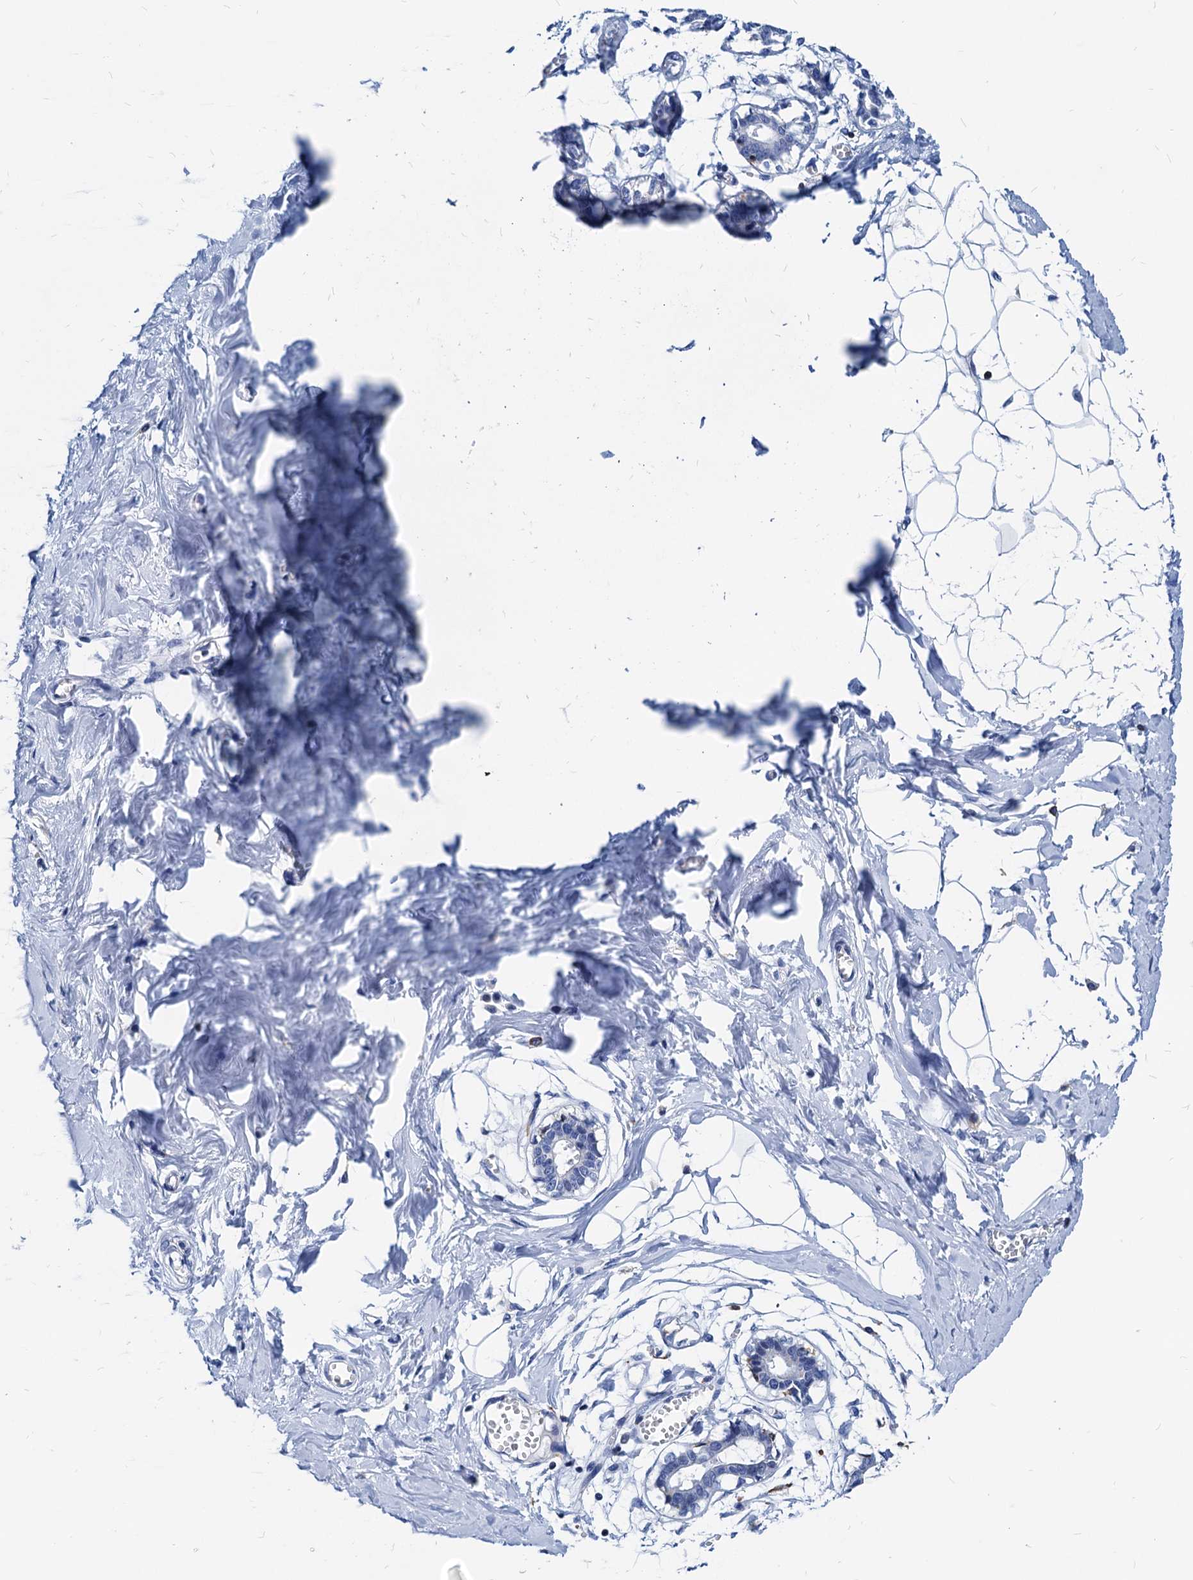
{"staining": {"intensity": "negative", "quantity": "none", "location": "none"}, "tissue": "breast", "cell_type": "Adipocytes", "image_type": "normal", "snomed": [{"axis": "morphology", "description": "Normal tissue, NOS"}, {"axis": "topography", "description": "Breast"}], "caption": "DAB (3,3'-diaminobenzidine) immunohistochemical staining of benign breast reveals no significant positivity in adipocytes. The staining was performed using DAB (3,3'-diaminobenzidine) to visualize the protein expression in brown, while the nuclei were stained in blue with hematoxylin (Magnification: 20x).", "gene": "LCP2", "patient": {"sex": "female", "age": 27}}